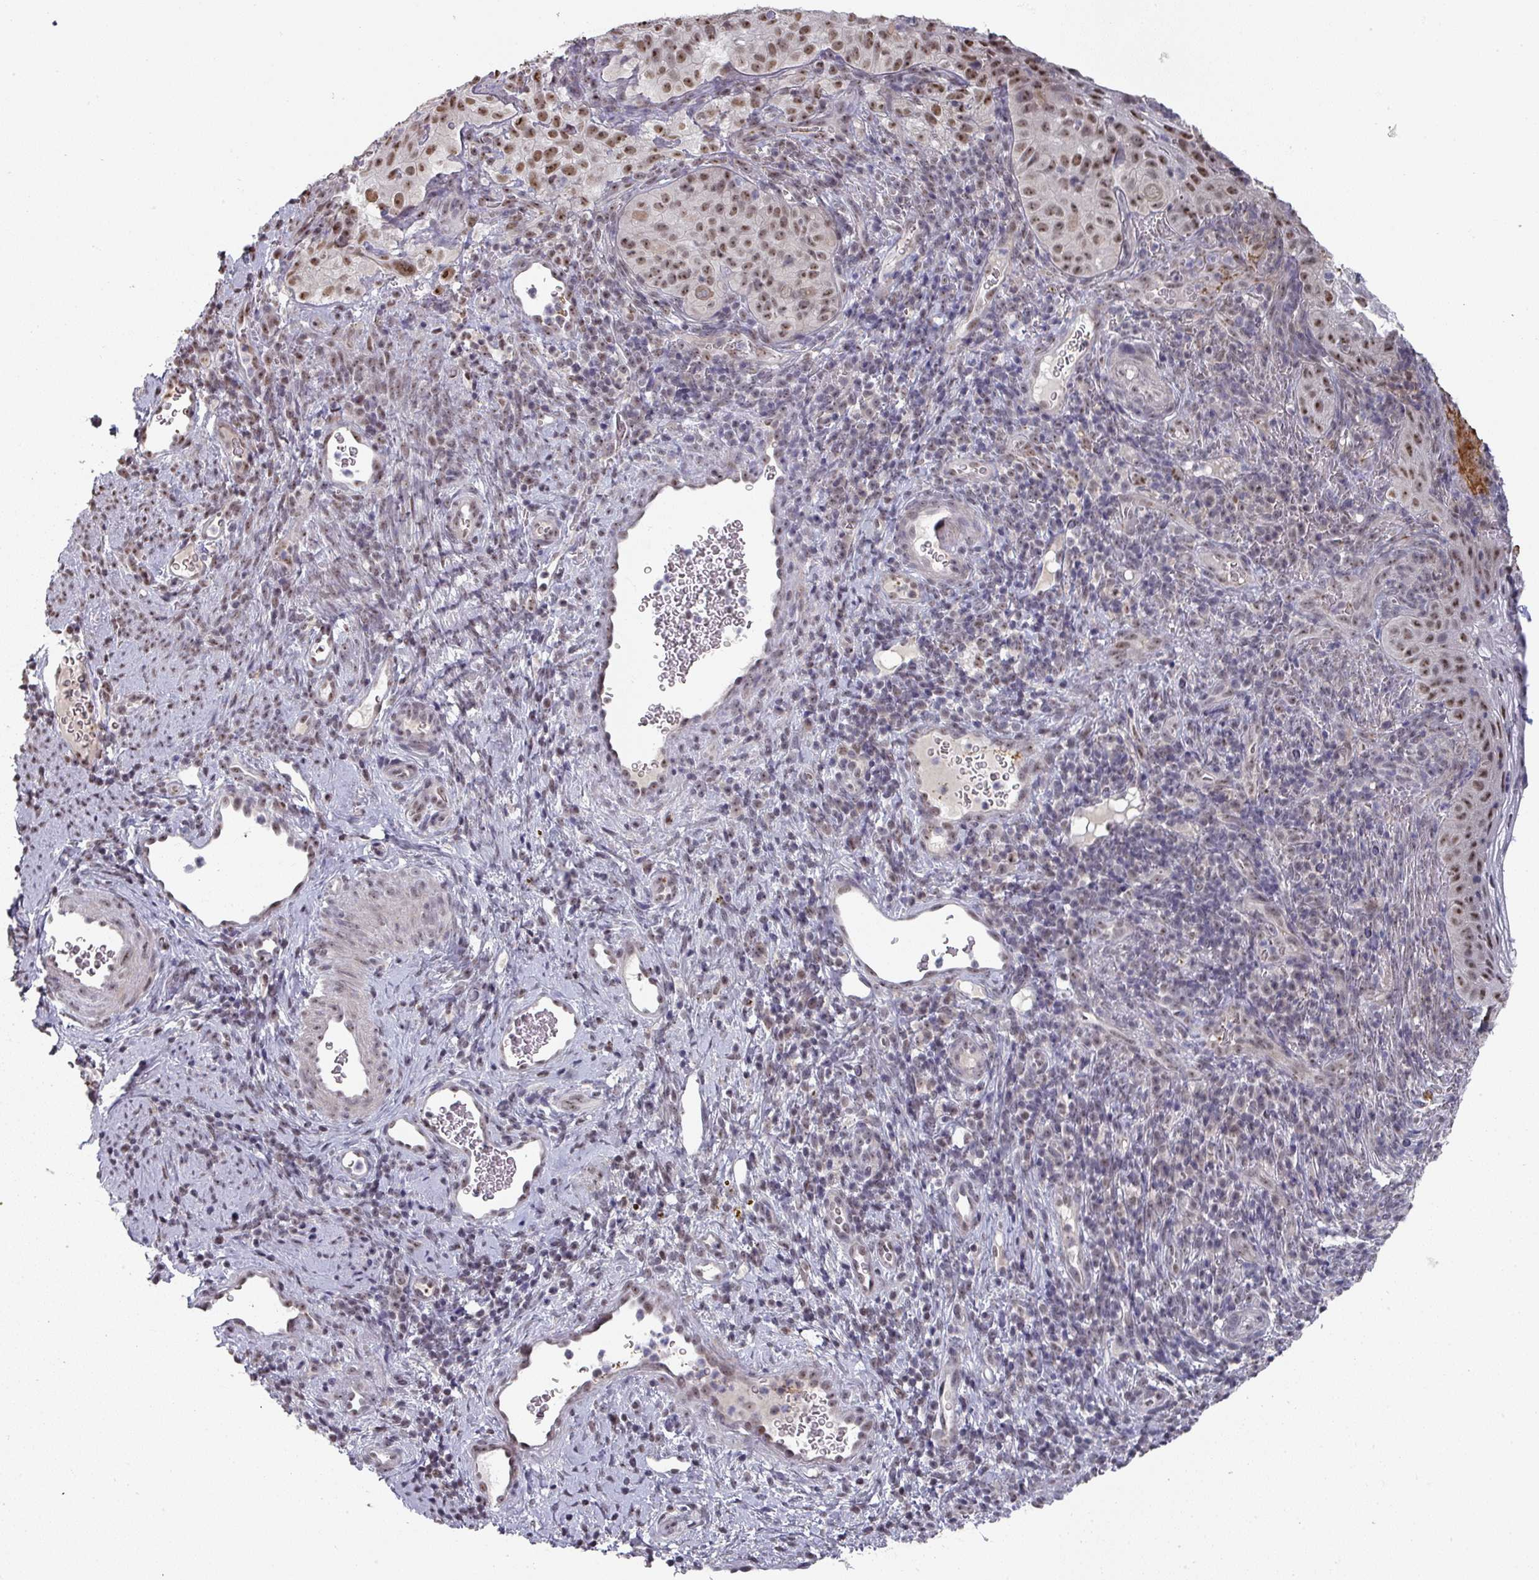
{"staining": {"intensity": "moderate", "quantity": ">75%", "location": "nuclear"}, "tissue": "cervical cancer", "cell_type": "Tumor cells", "image_type": "cancer", "snomed": [{"axis": "morphology", "description": "Squamous cell carcinoma, NOS"}, {"axis": "topography", "description": "Cervix"}], "caption": "Immunohistochemistry (IHC) (DAB) staining of human cervical cancer reveals moderate nuclear protein staining in about >75% of tumor cells. (DAB IHC with brightfield microscopy, high magnification).", "gene": "ZNF654", "patient": {"sex": "female", "age": 52}}